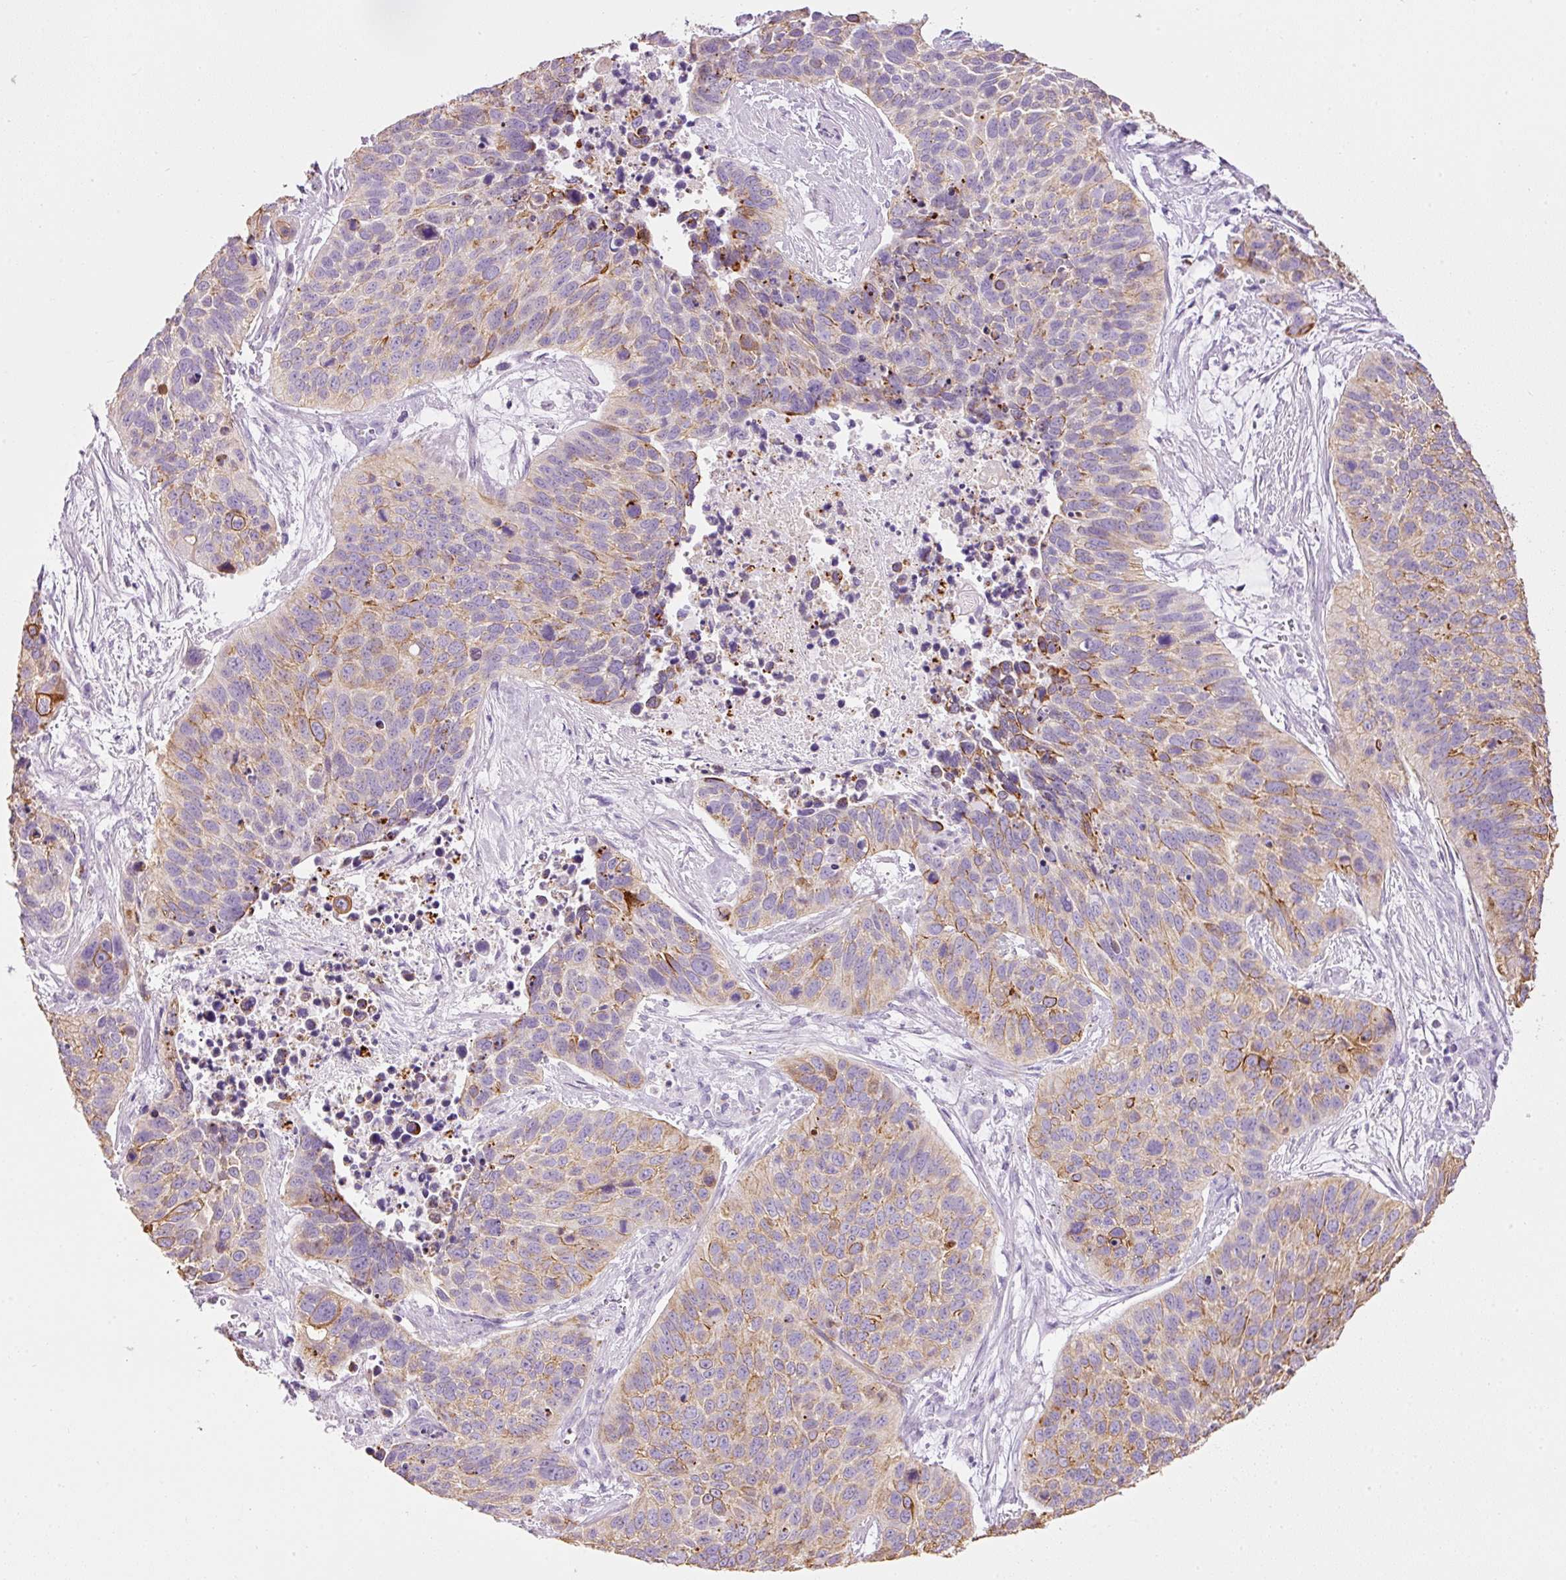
{"staining": {"intensity": "moderate", "quantity": "25%-75%", "location": "cytoplasmic/membranous"}, "tissue": "lung cancer", "cell_type": "Tumor cells", "image_type": "cancer", "snomed": [{"axis": "morphology", "description": "Squamous cell carcinoma, NOS"}, {"axis": "topography", "description": "Lung"}], "caption": "The photomicrograph demonstrates a brown stain indicating the presence of a protein in the cytoplasmic/membranous of tumor cells in squamous cell carcinoma (lung).", "gene": "CARD16", "patient": {"sex": "male", "age": 62}}